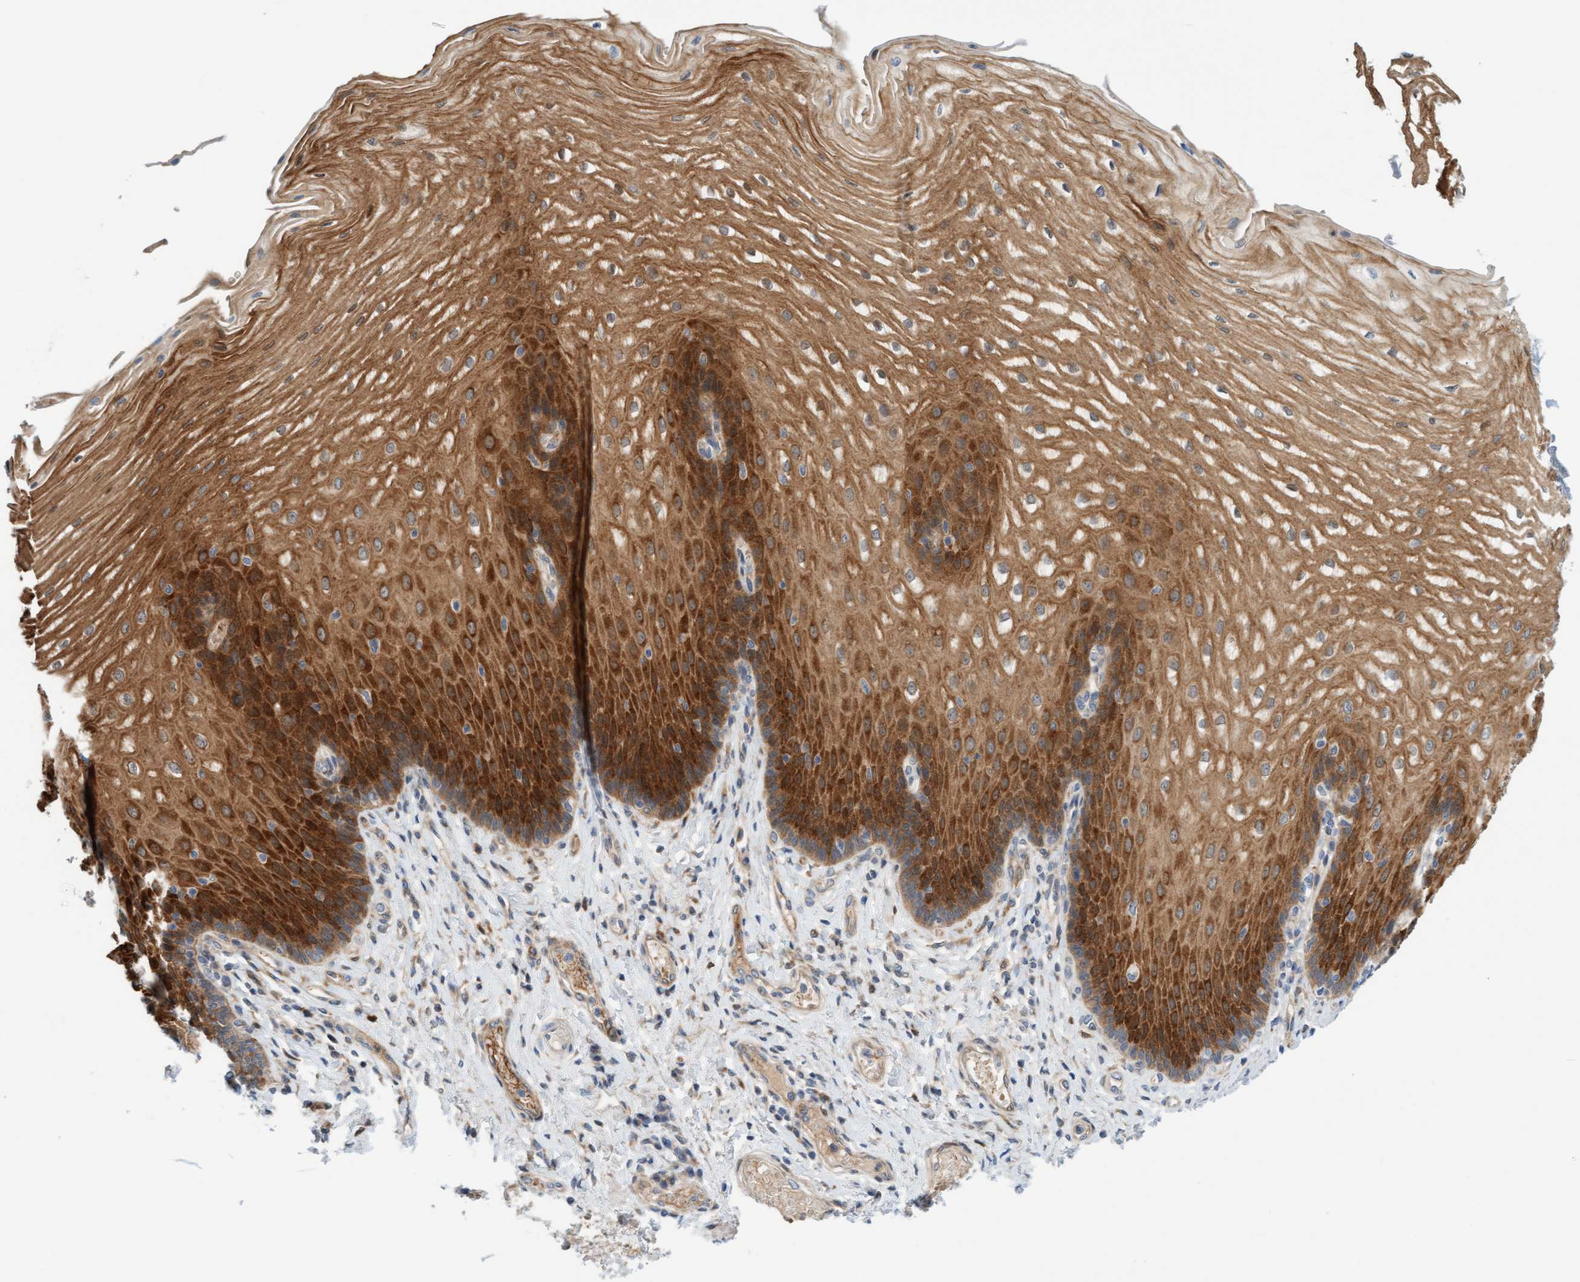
{"staining": {"intensity": "strong", "quantity": ">75%", "location": "cytoplasmic/membranous"}, "tissue": "esophagus", "cell_type": "Squamous epithelial cells", "image_type": "normal", "snomed": [{"axis": "morphology", "description": "Normal tissue, NOS"}, {"axis": "topography", "description": "Esophagus"}], "caption": "IHC of benign human esophagus demonstrates high levels of strong cytoplasmic/membranous expression in approximately >75% of squamous epithelial cells. The protein is shown in brown color, while the nuclei are stained blue.", "gene": "EIF4EBP1", "patient": {"sex": "male", "age": 54}}